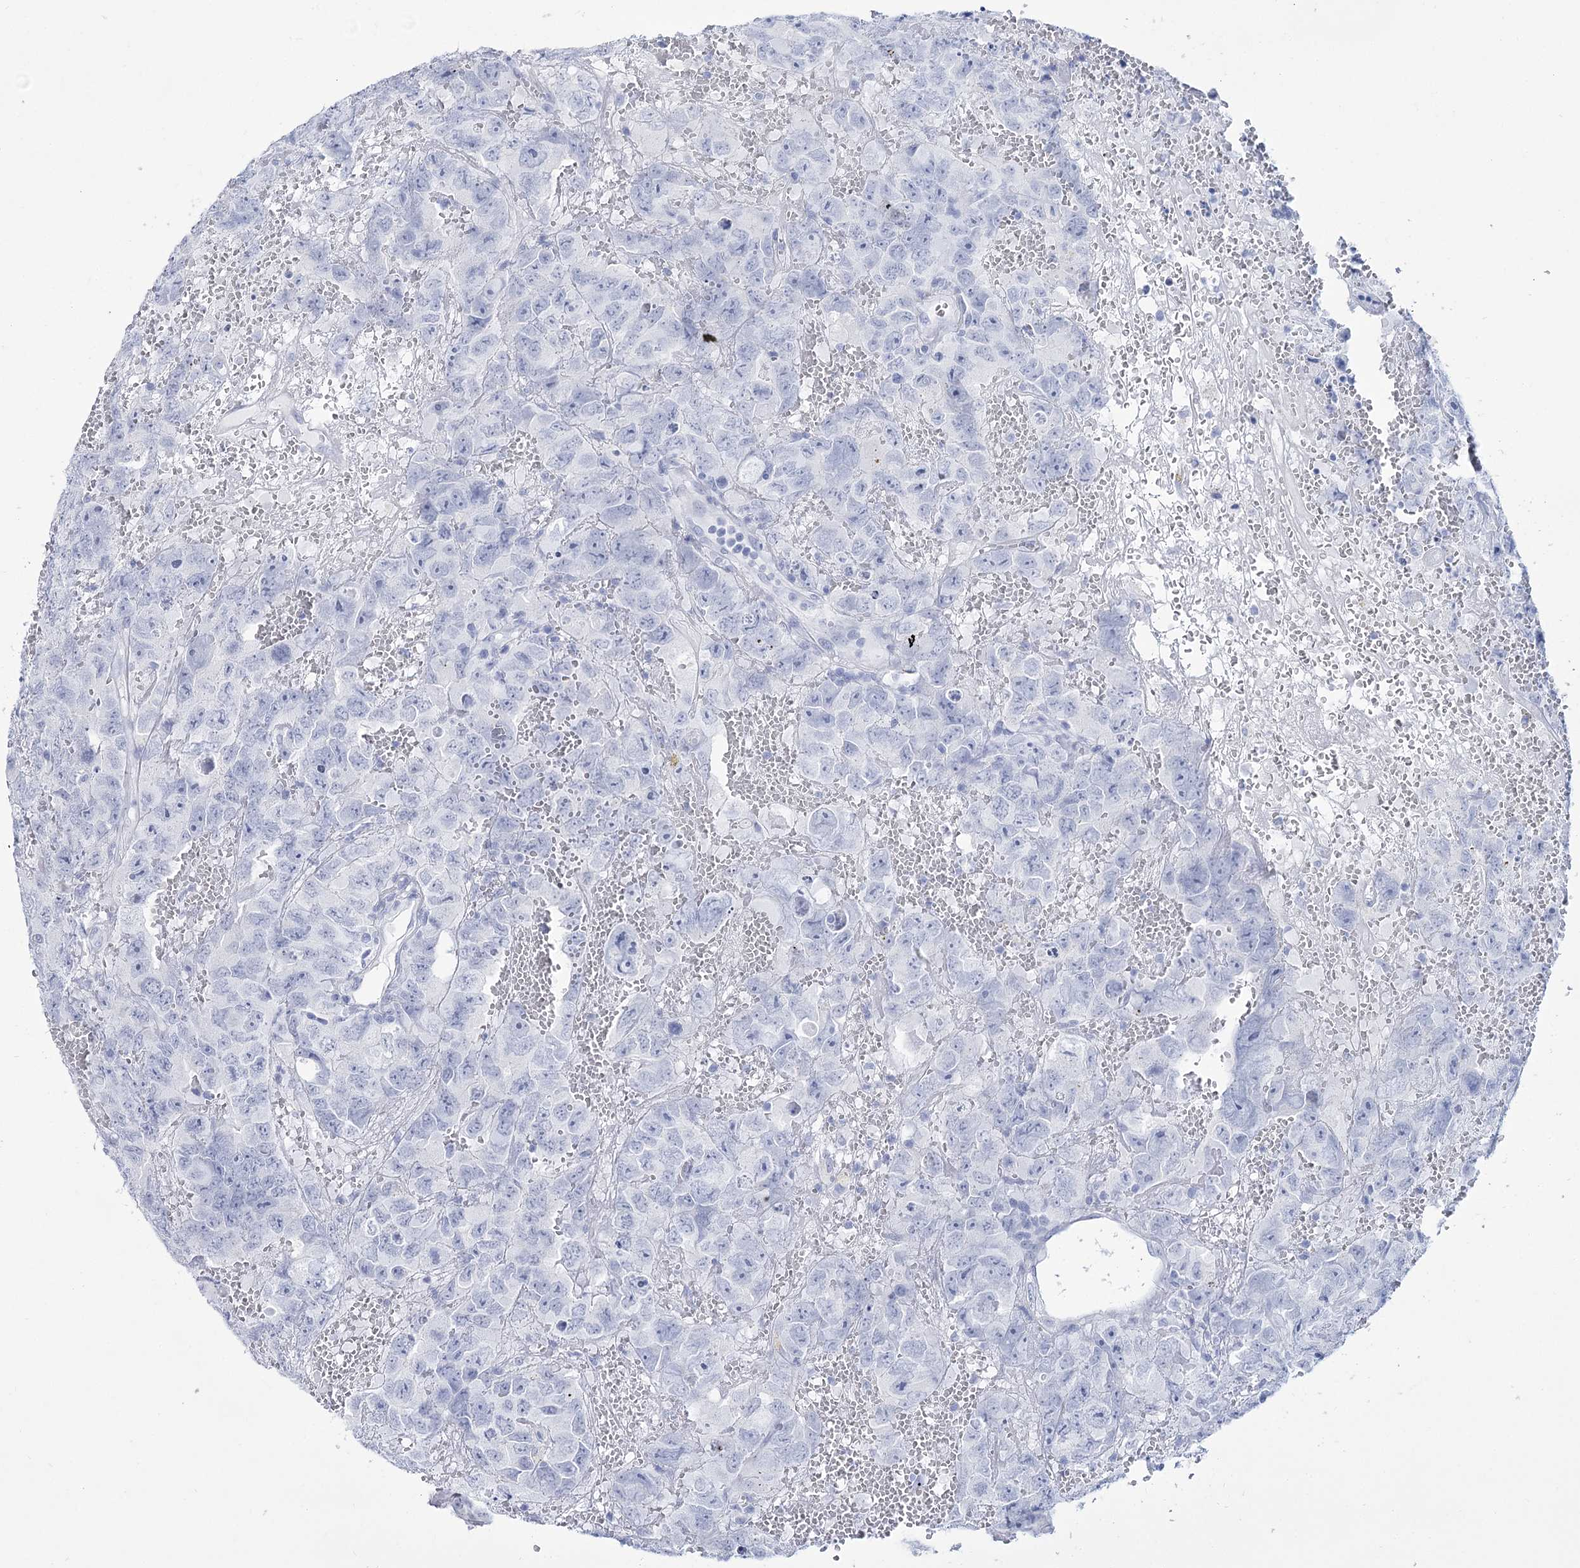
{"staining": {"intensity": "negative", "quantity": "none", "location": "none"}, "tissue": "testis cancer", "cell_type": "Tumor cells", "image_type": "cancer", "snomed": [{"axis": "morphology", "description": "Carcinoma, Embryonal, NOS"}, {"axis": "topography", "description": "Testis"}], "caption": "Testis embryonal carcinoma was stained to show a protein in brown. There is no significant expression in tumor cells. (Brightfield microscopy of DAB immunohistochemistry at high magnification).", "gene": "RNF186", "patient": {"sex": "male", "age": 45}}